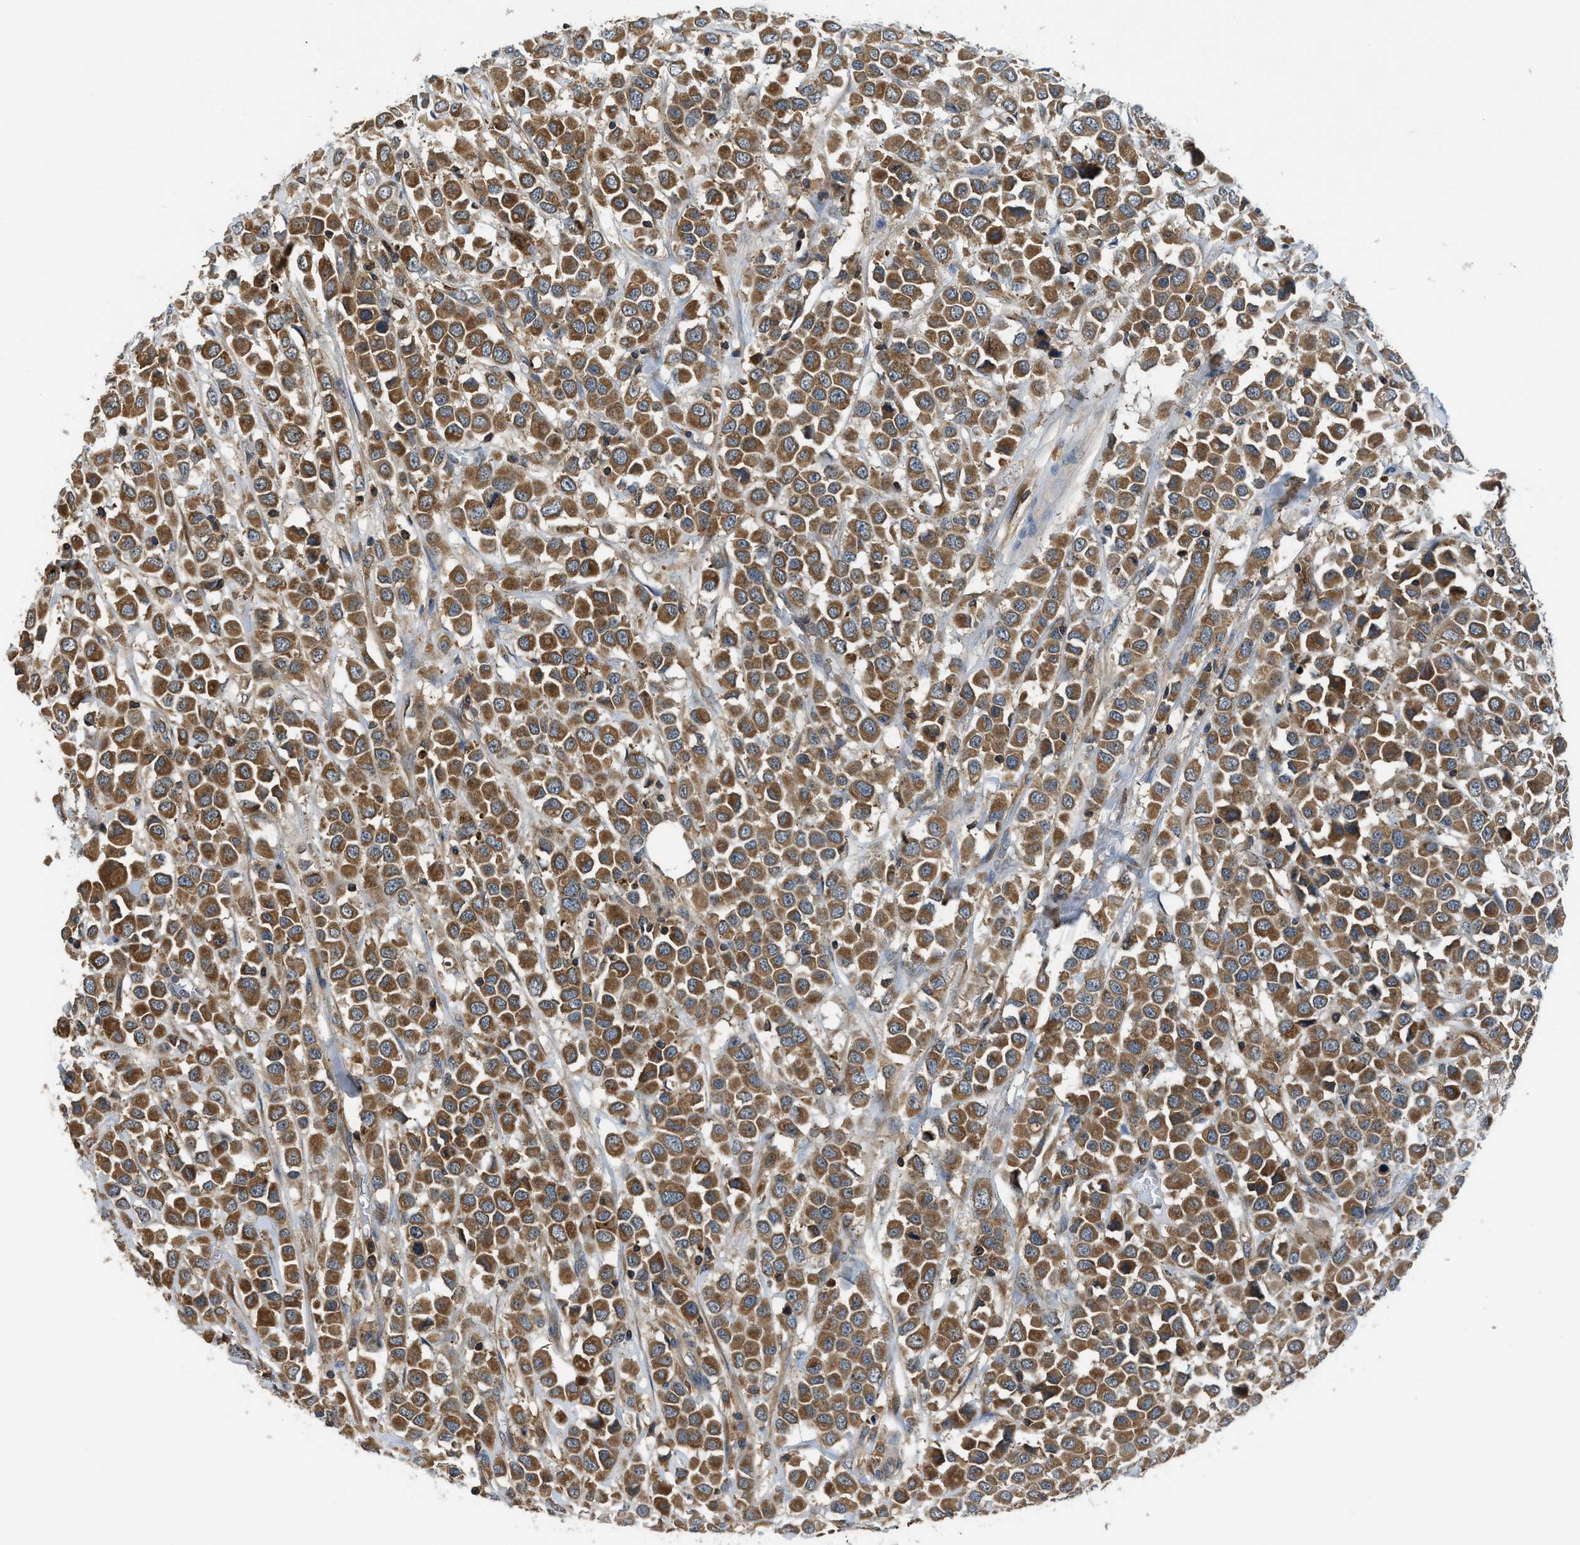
{"staining": {"intensity": "moderate", "quantity": ">75%", "location": "cytoplasmic/membranous"}, "tissue": "breast cancer", "cell_type": "Tumor cells", "image_type": "cancer", "snomed": [{"axis": "morphology", "description": "Duct carcinoma"}, {"axis": "topography", "description": "Breast"}], "caption": "Immunohistochemical staining of breast cancer (invasive ductal carcinoma) shows medium levels of moderate cytoplasmic/membranous protein positivity in approximately >75% of tumor cells. (Brightfield microscopy of DAB IHC at high magnification).", "gene": "PAFAH2", "patient": {"sex": "female", "age": 61}}